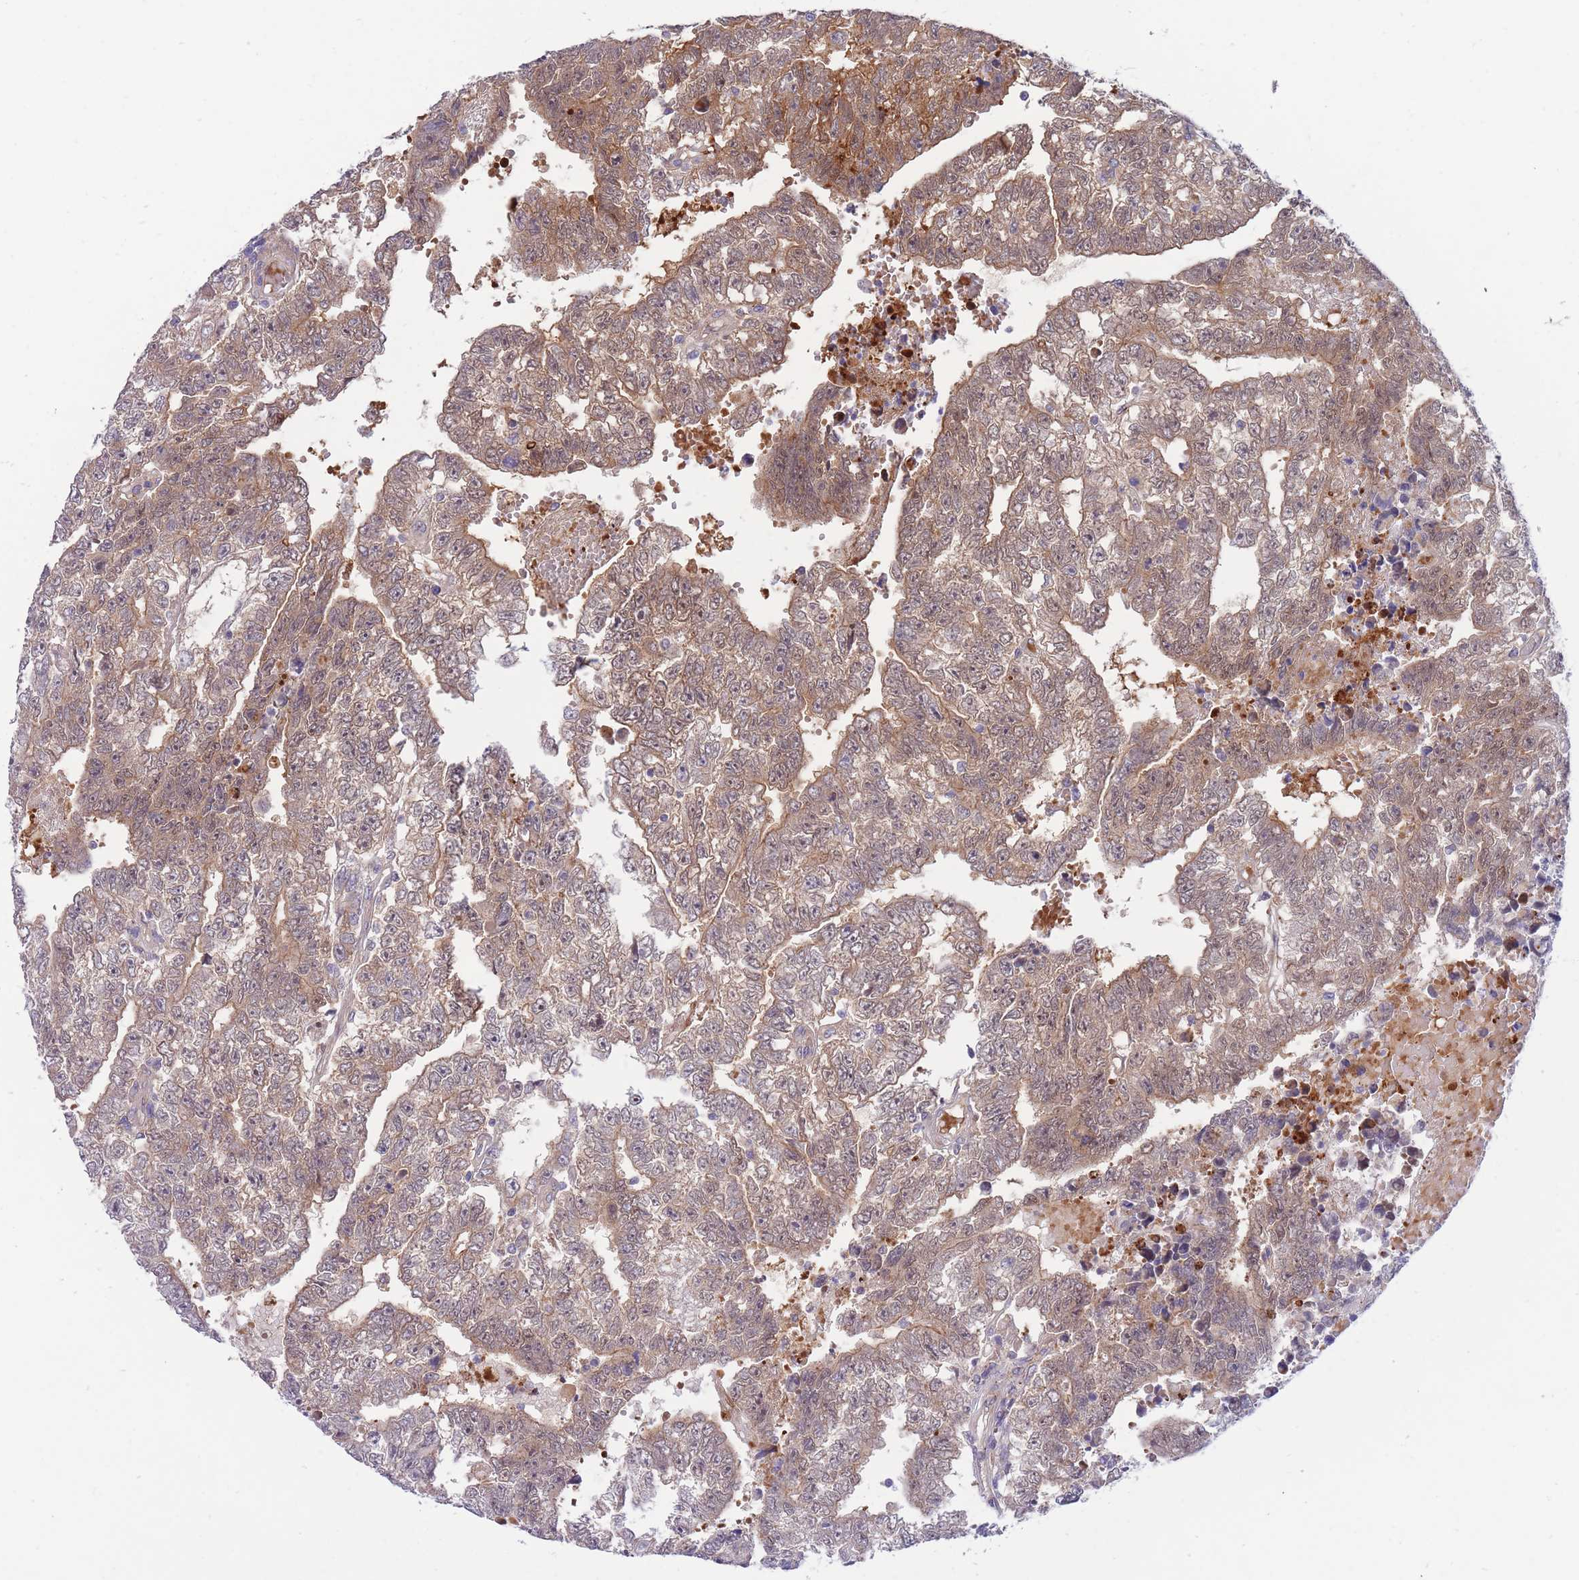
{"staining": {"intensity": "weak", "quantity": "<25%", "location": "cytoplasmic/membranous"}, "tissue": "testis cancer", "cell_type": "Tumor cells", "image_type": "cancer", "snomed": [{"axis": "morphology", "description": "Carcinoma, Embryonal, NOS"}, {"axis": "topography", "description": "Testis"}], "caption": "Immunohistochemical staining of human testis cancer shows no significant positivity in tumor cells.", "gene": "APOL4", "patient": {"sex": "male", "age": 25}}